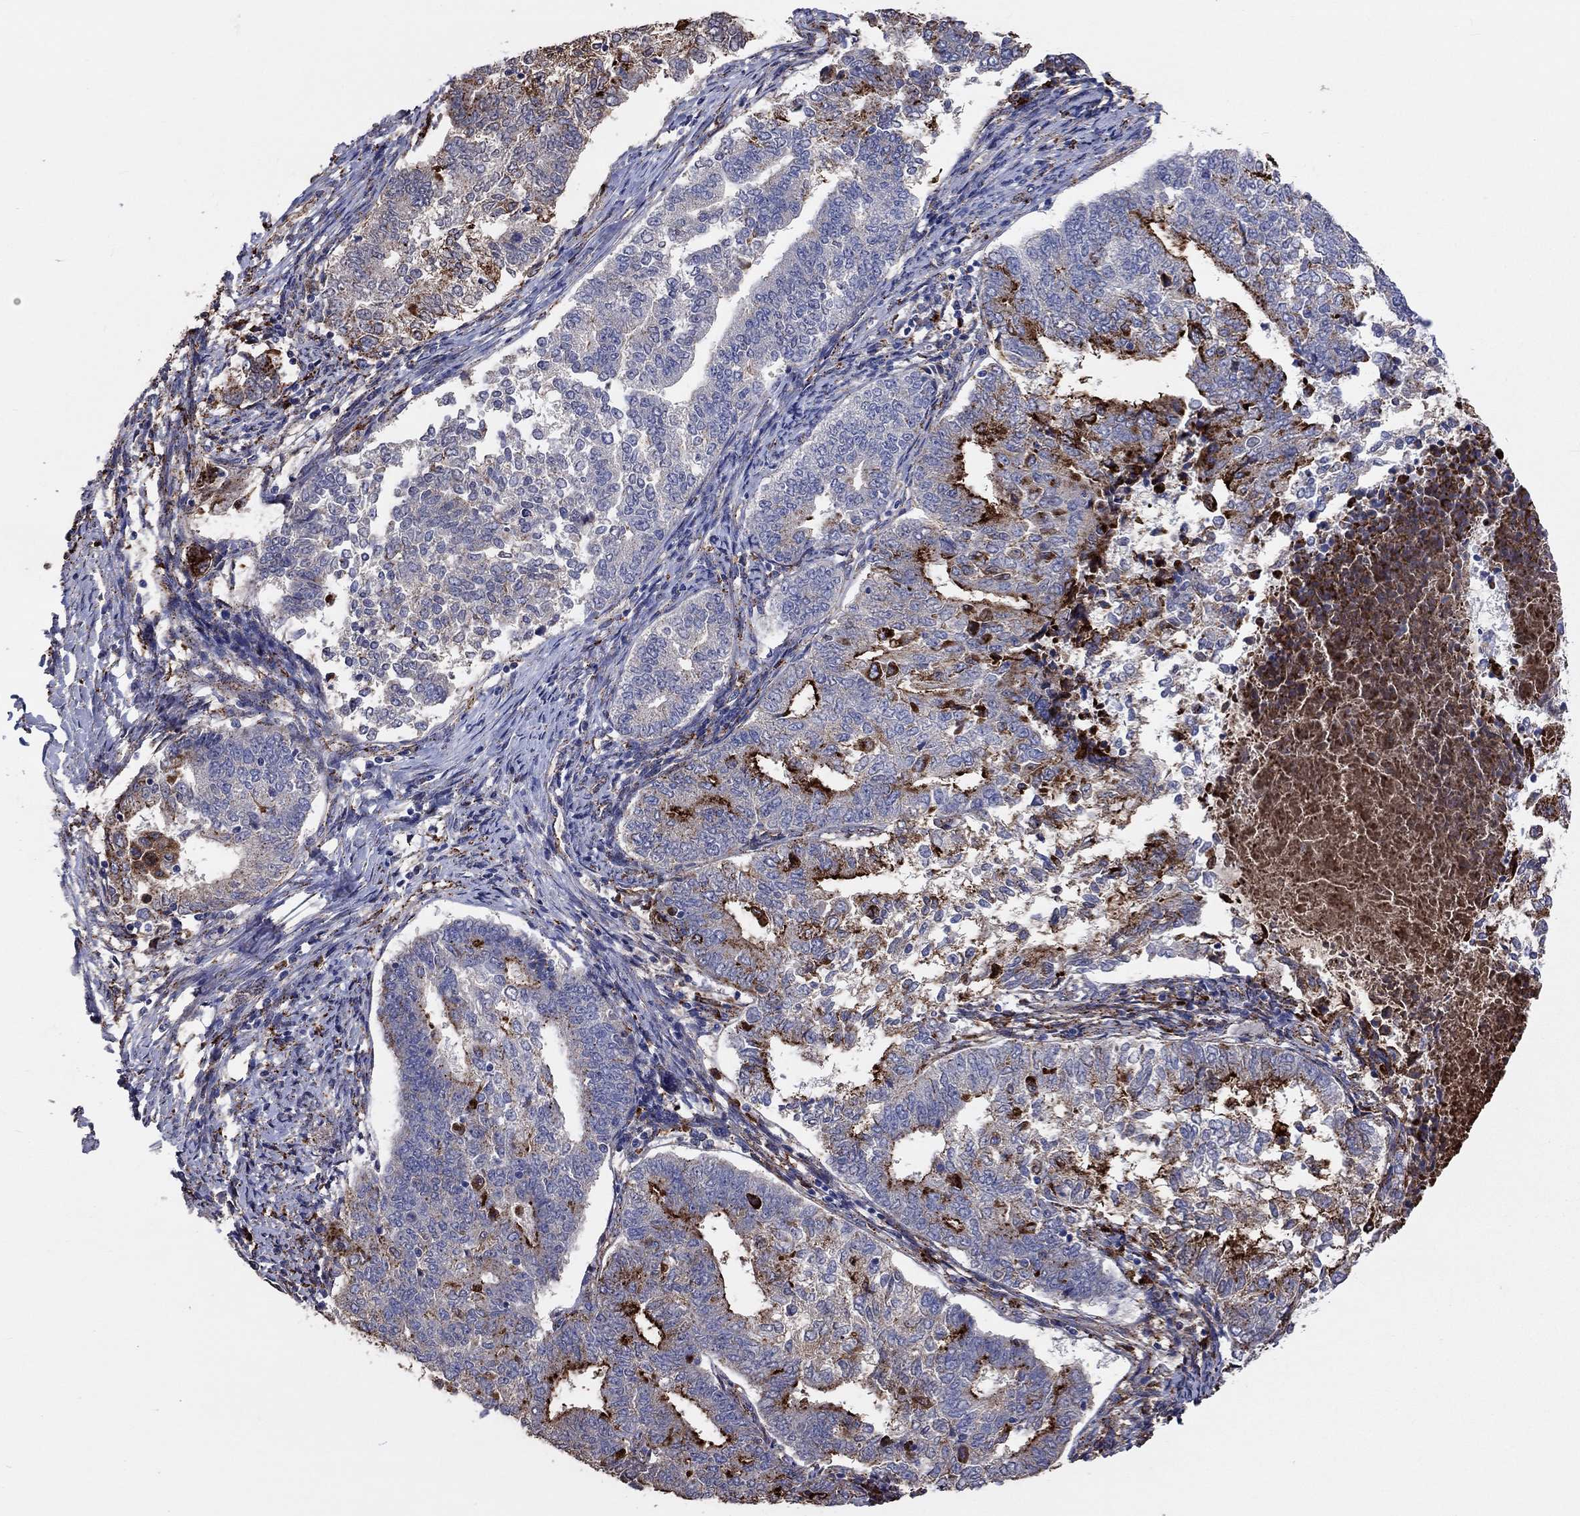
{"staining": {"intensity": "strong", "quantity": "<25%", "location": "cytoplasmic/membranous"}, "tissue": "endometrial cancer", "cell_type": "Tumor cells", "image_type": "cancer", "snomed": [{"axis": "morphology", "description": "Adenocarcinoma, NOS"}, {"axis": "topography", "description": "Endometrium"}], "caption": "An IHC photomicrograph of neoplastic tissue is shown. Protein staining in brown highlights strong cytoplasmic/membranous positivity in endometrial cancer within tumor cells. (Stains: DAB (3,3'-diaminobenzidine) in brown, nuclei in blue, Microscopy: brightfield microscopy at high magnification).", "gene": "CTSB", "patient": {"sex": "female", "age": 65}}